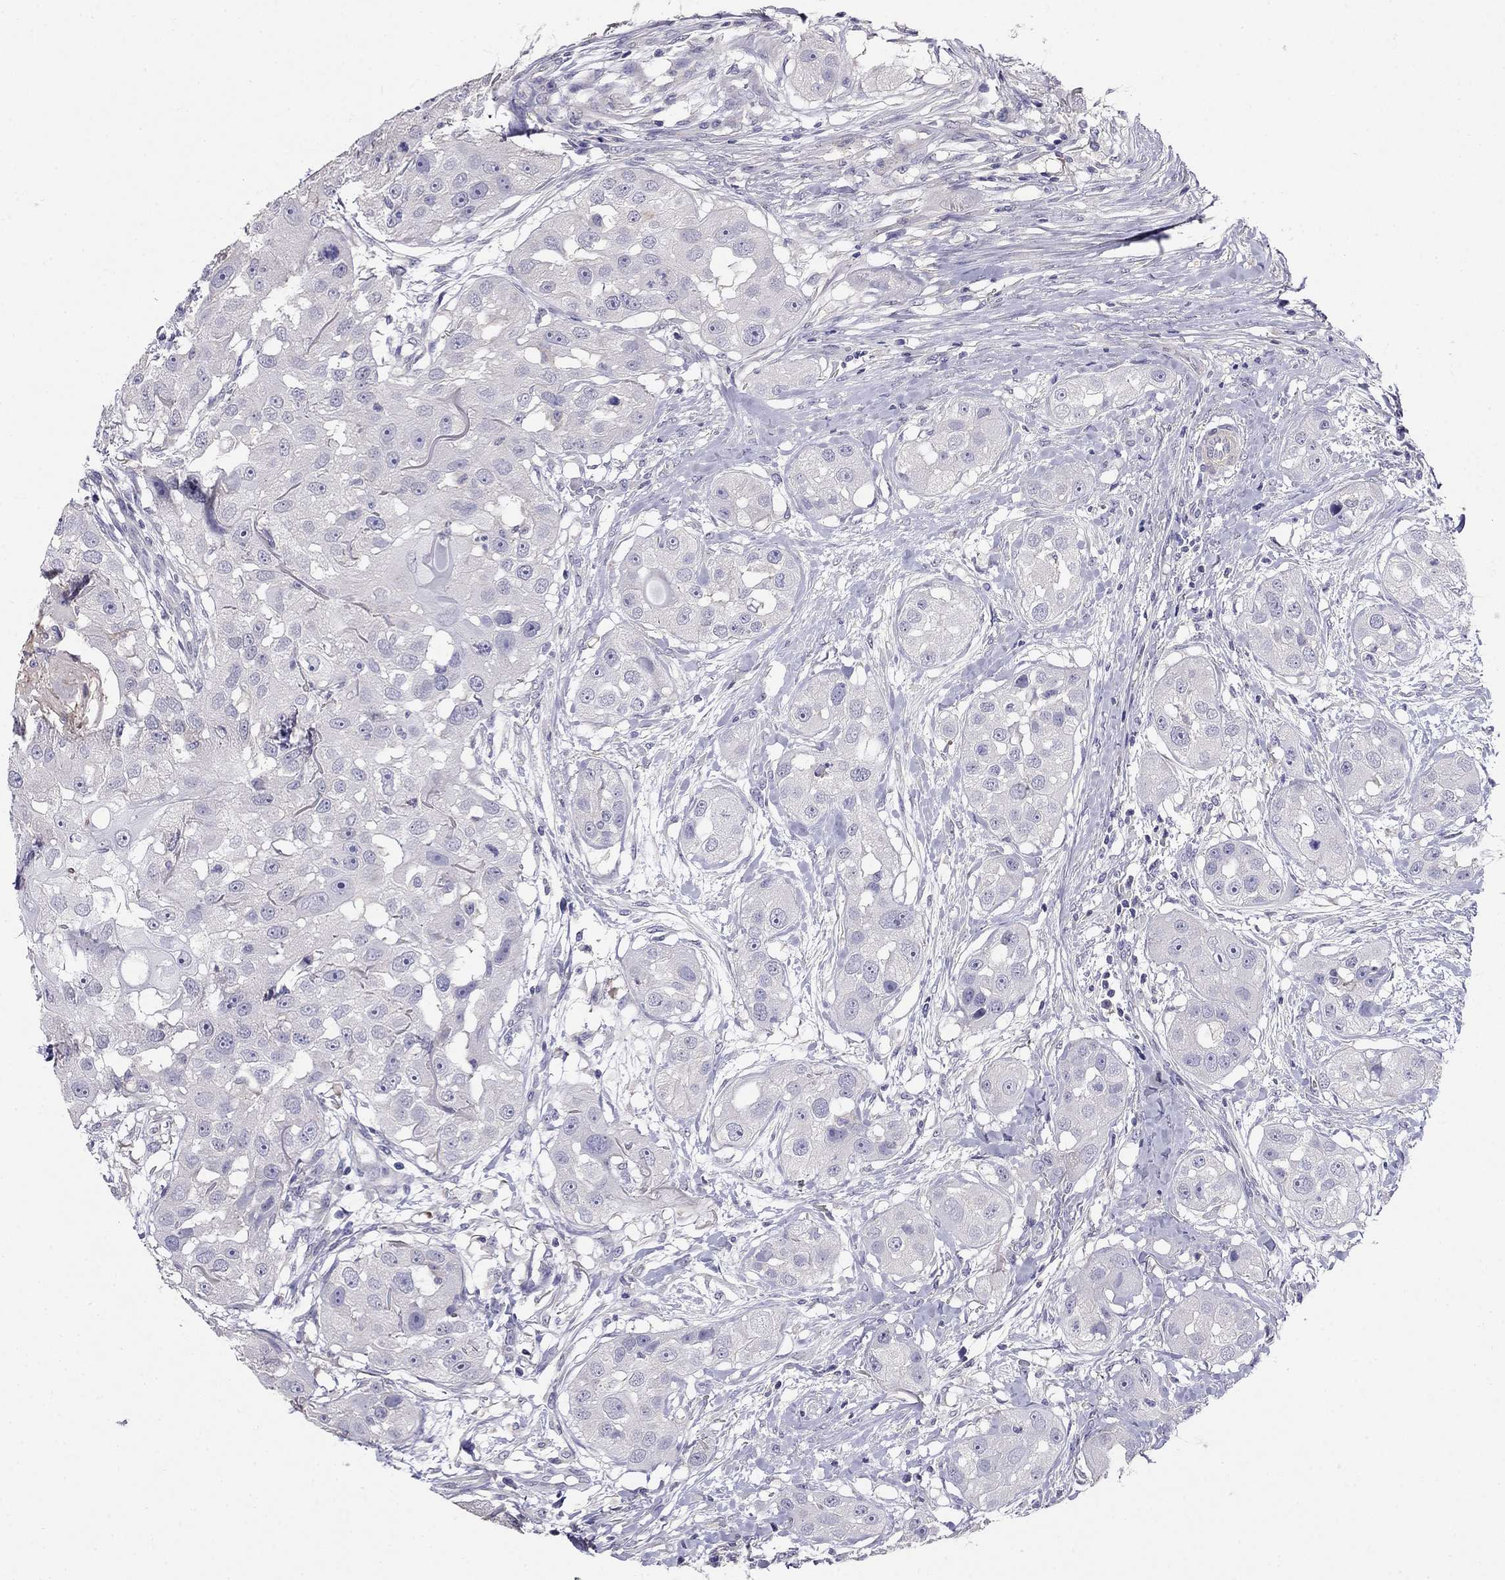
{"staining": {"intensity": "negative", "quantity": "none", "location": "none"}, "tissue": "head and neck cancer", "cell_type": "Tumor cells", "image_type": "cancer", "snomed": [{"axis": "morphology", "description": "Squamous cell carcinoma, NOS"}, {"axis": "topography", "description": "Head-Neck"}], "caption": "Micrograph shows no protein expression in tumor cells of head and neck cancer tissue.", "gene": "LY6H", "patient": {"sex": "male", "age": 51}}